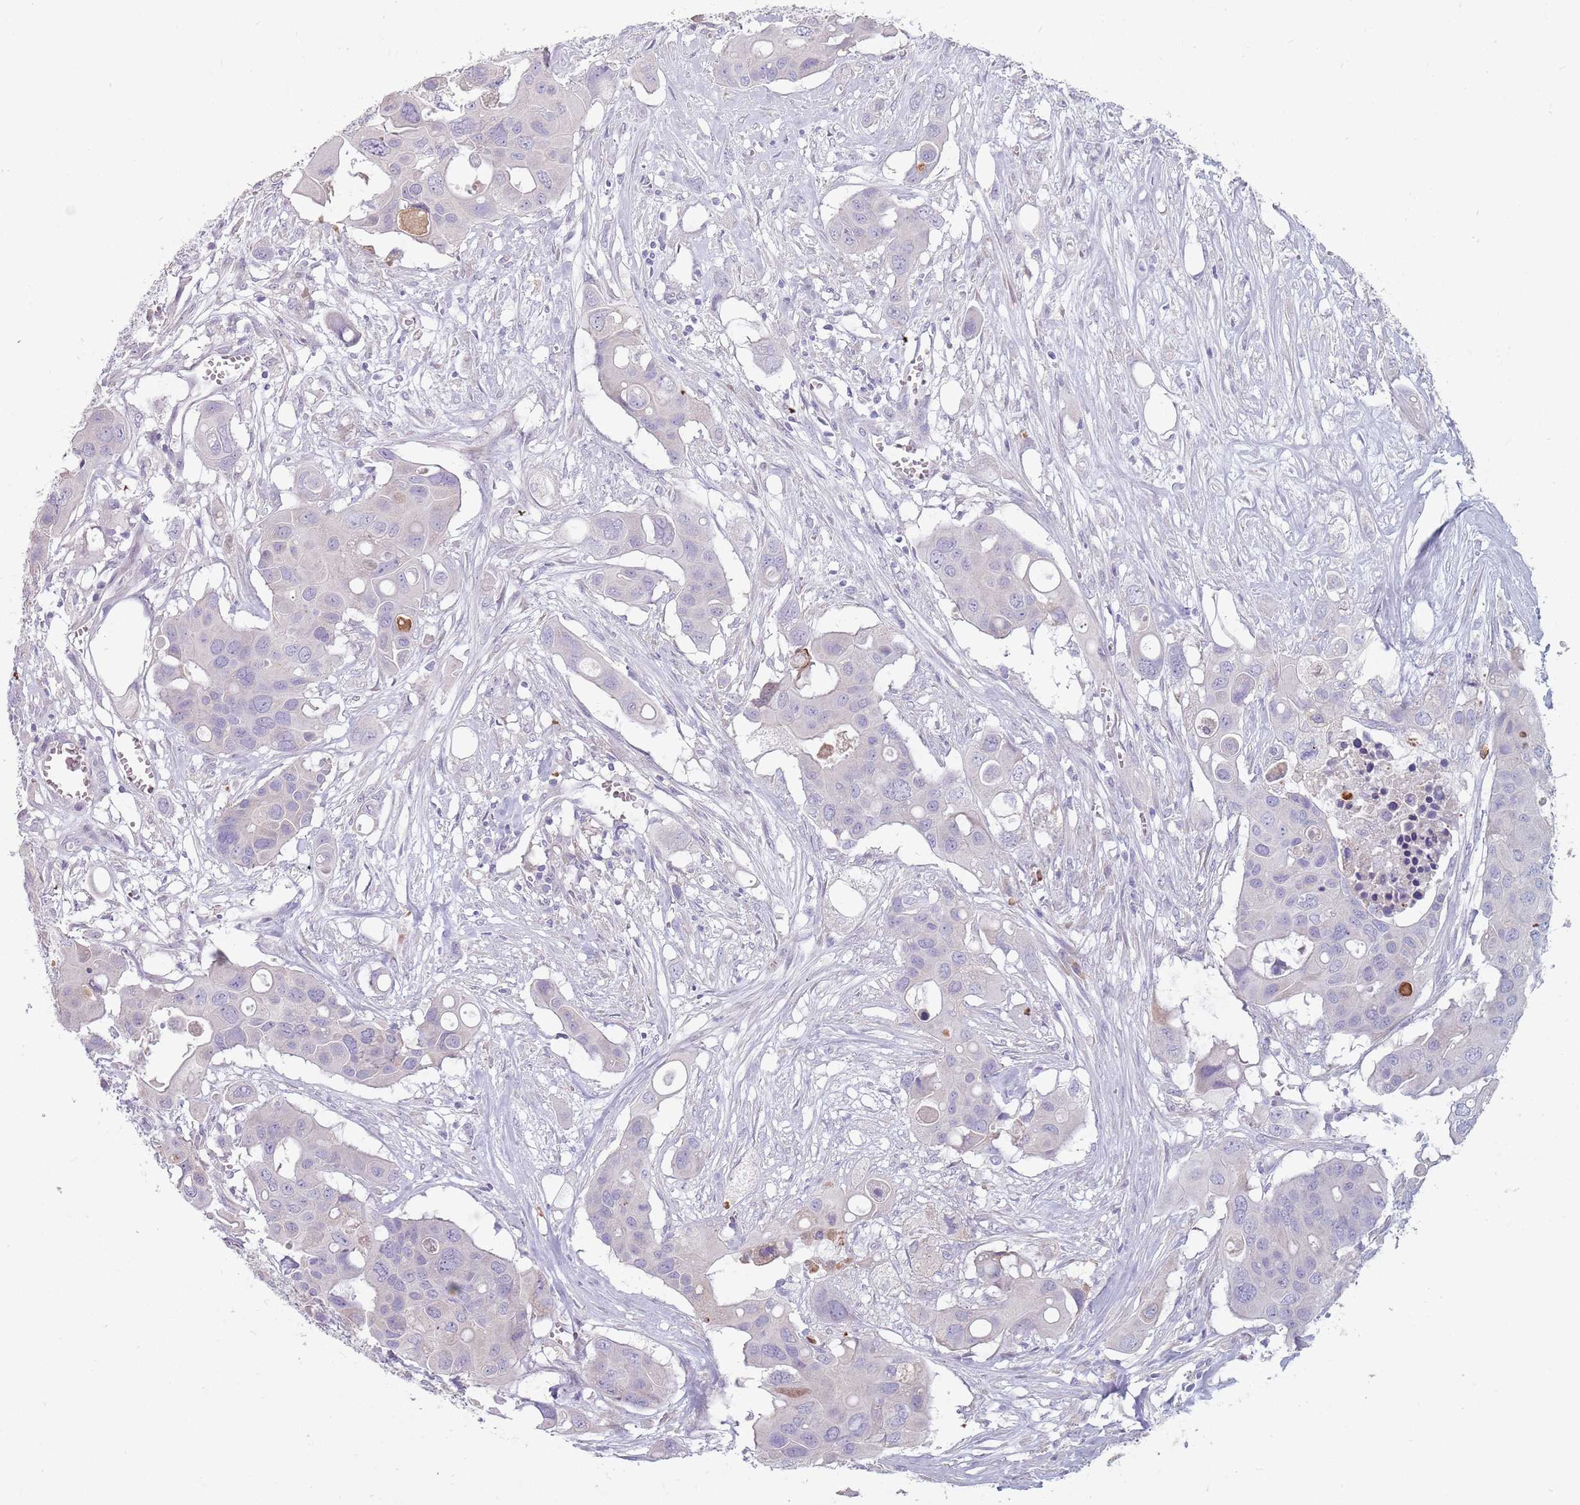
{"staining": {"intensity": "negative", "quantity": "none", "location": "none"}, "tissue": "colorectal cancer", "cell_type": "Tumor cells", "image_type": "cancer", "snomed": [{"axis": "morphology", "description": "Adenocarcinoma, NOS"}, {"axis": "topography", "description": "Colon"}], "caption": "There is no significant expression in tumor cells of colorectal cancer.", "gene": "DXO", "patient": {"sex": "male", "age": 77}}